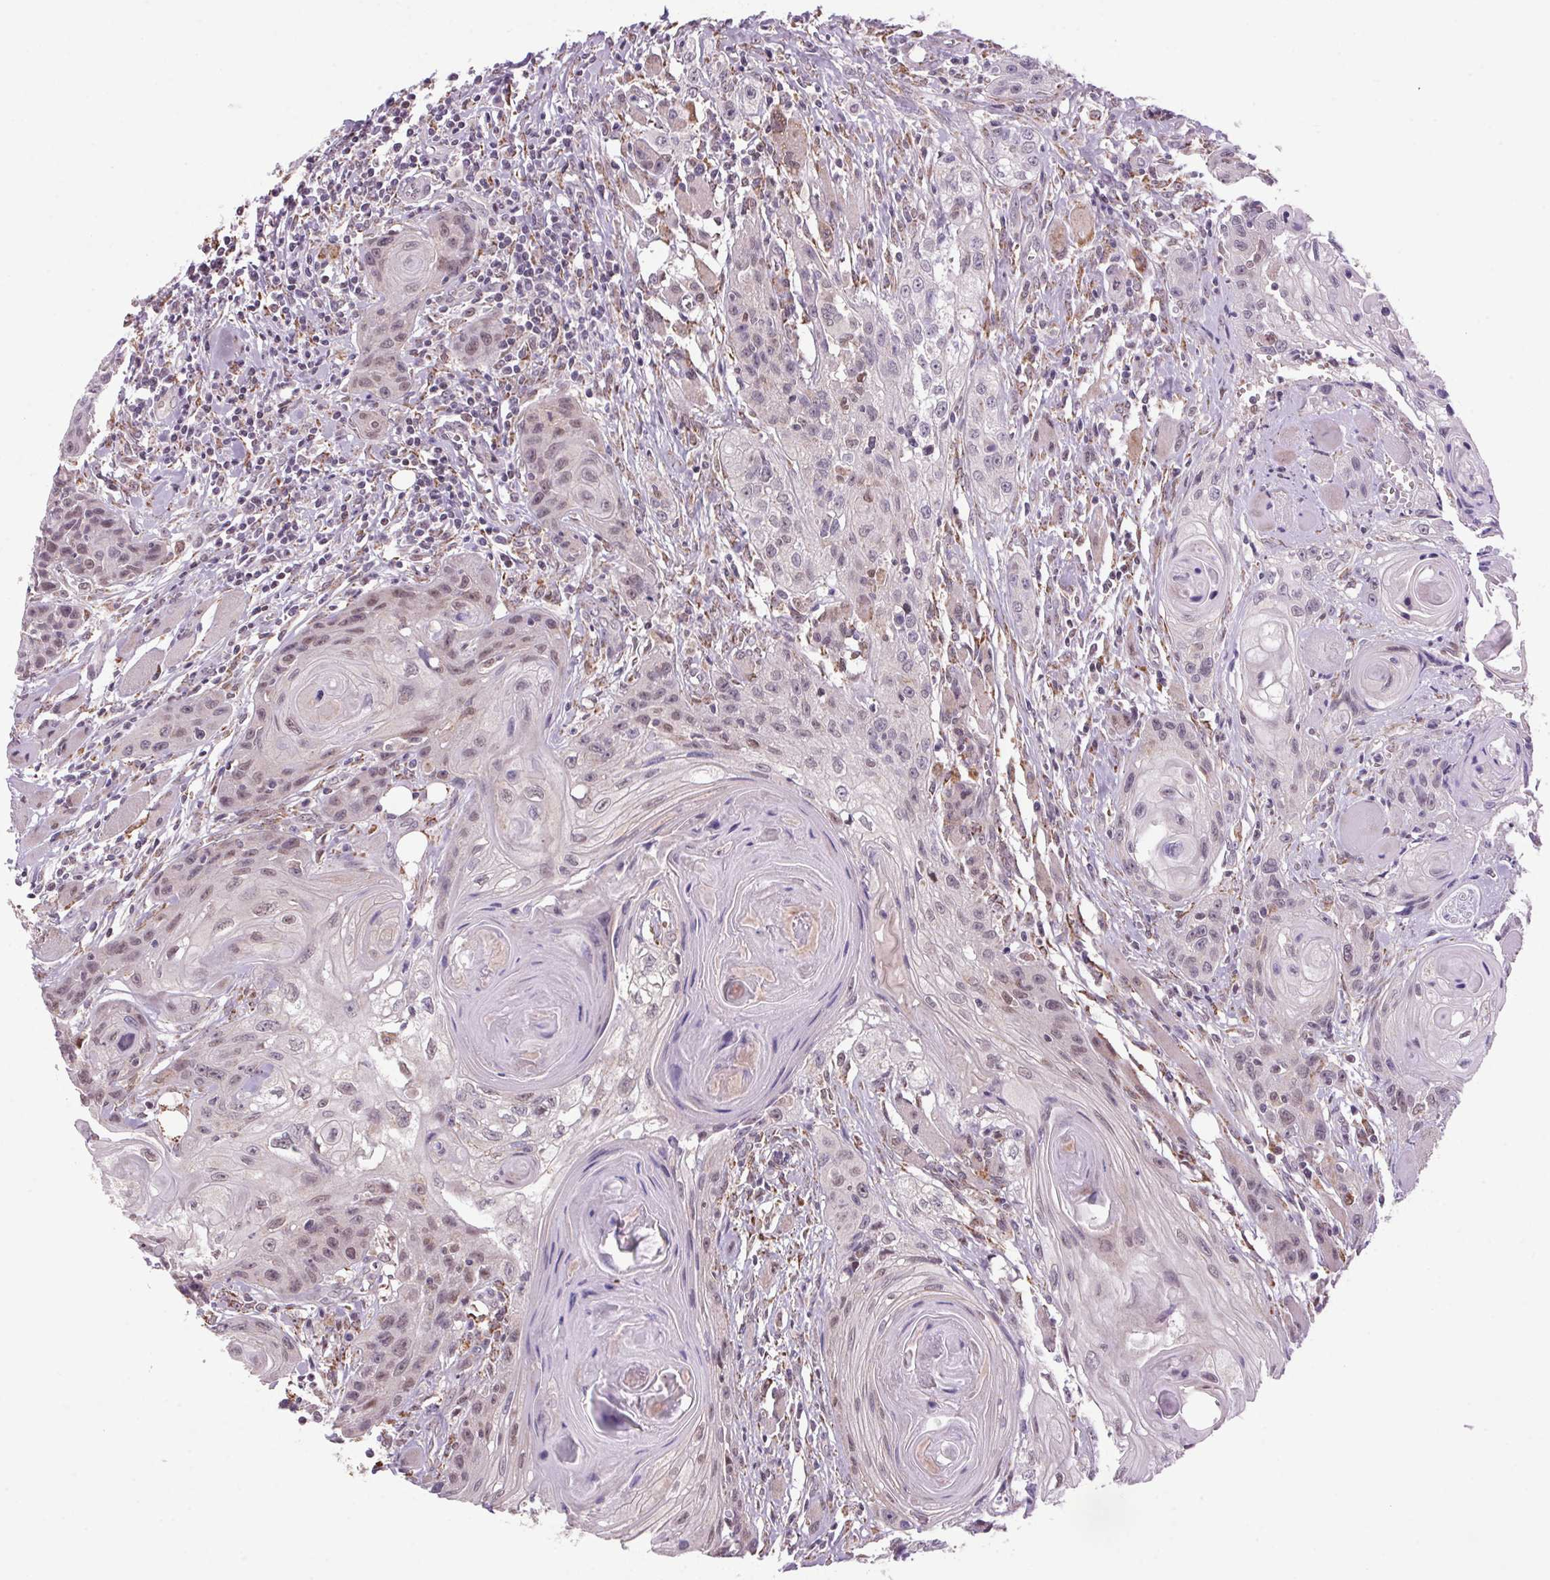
{"staining": {"intensity": "weak", "quantity": "25%-75%", "location": "nuclear"}, "tissue": "head and neck cancer", "cell_type": "Tumor cells", "image_type": "cancer", "snomed": [{"axis": "morphology", "description": "Squamous cell carcinoma, NOS"}, {"axis": "topography", "description": "Oral tissue"}, {"axis": "topography", "description": "Head-Neck"}], "caption": "The micrograph exhibits a brown stain indicating the presence of a protein in the nuclear of tumor cells in squamous cell carcinoma (head and neck).", "gene": "AKR1E2", "patient": {"sex": "male", "age": 58}}